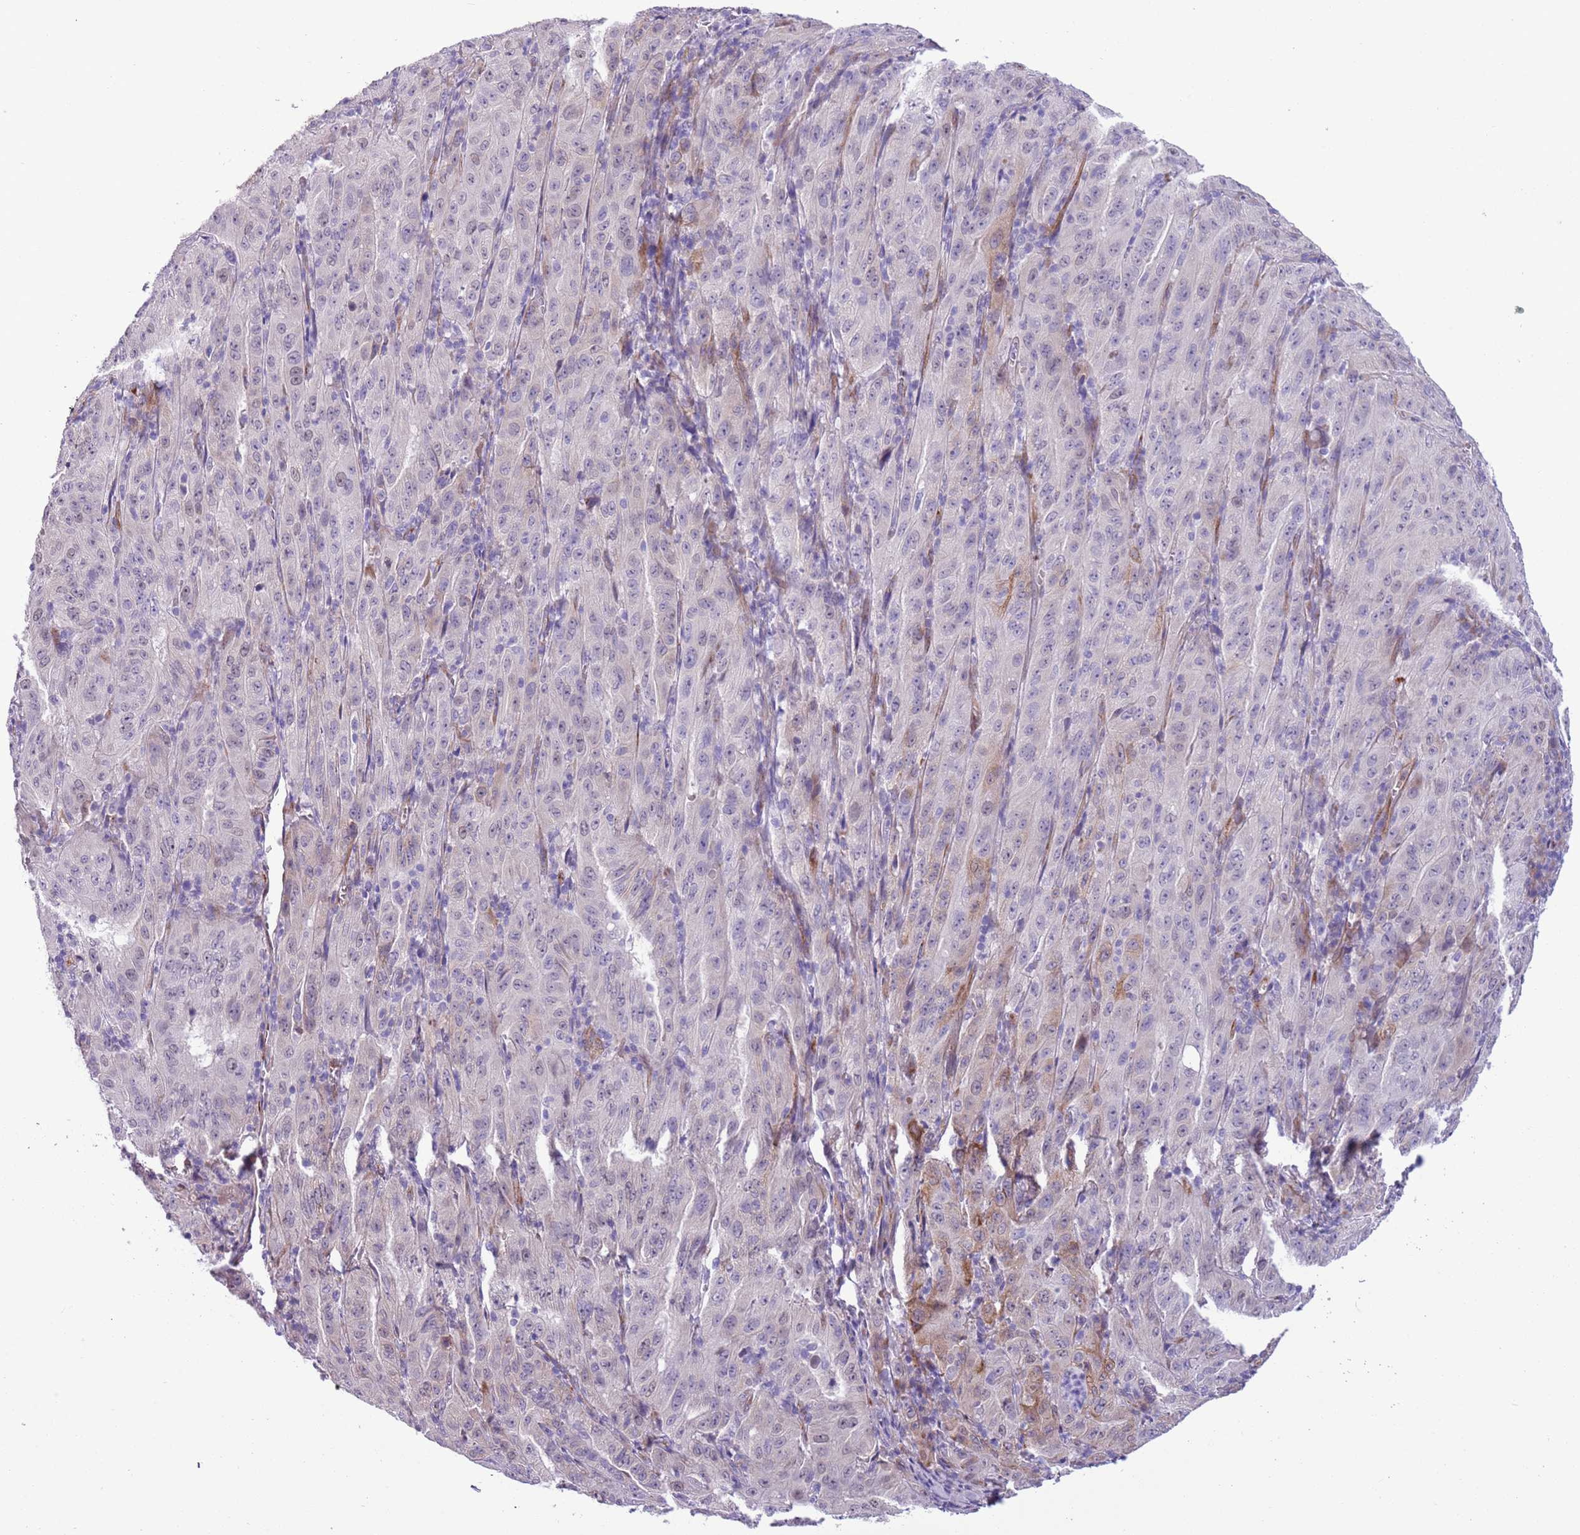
{"staining": {"intensity": "negative", "quantity": "none", "location": "none"}, "tissue": "pancreatic cancer", "cell_type": "Tumor cells", "image_type": "cancer", "snomed": [{"axis": "morphology", "description": "Adenocarcinoma, NOS"}, {"axis": "topography", "description": "Pancreas"}], "caption": "An immunohistochemistry histopathology image of adenocarcinoma (pancreatic) is shown. There is no staining in tumor cells of adenocarcinoma (pancreatic).", "gene": "MRPL32", "patient": {"sex": "male", "age": 63}}